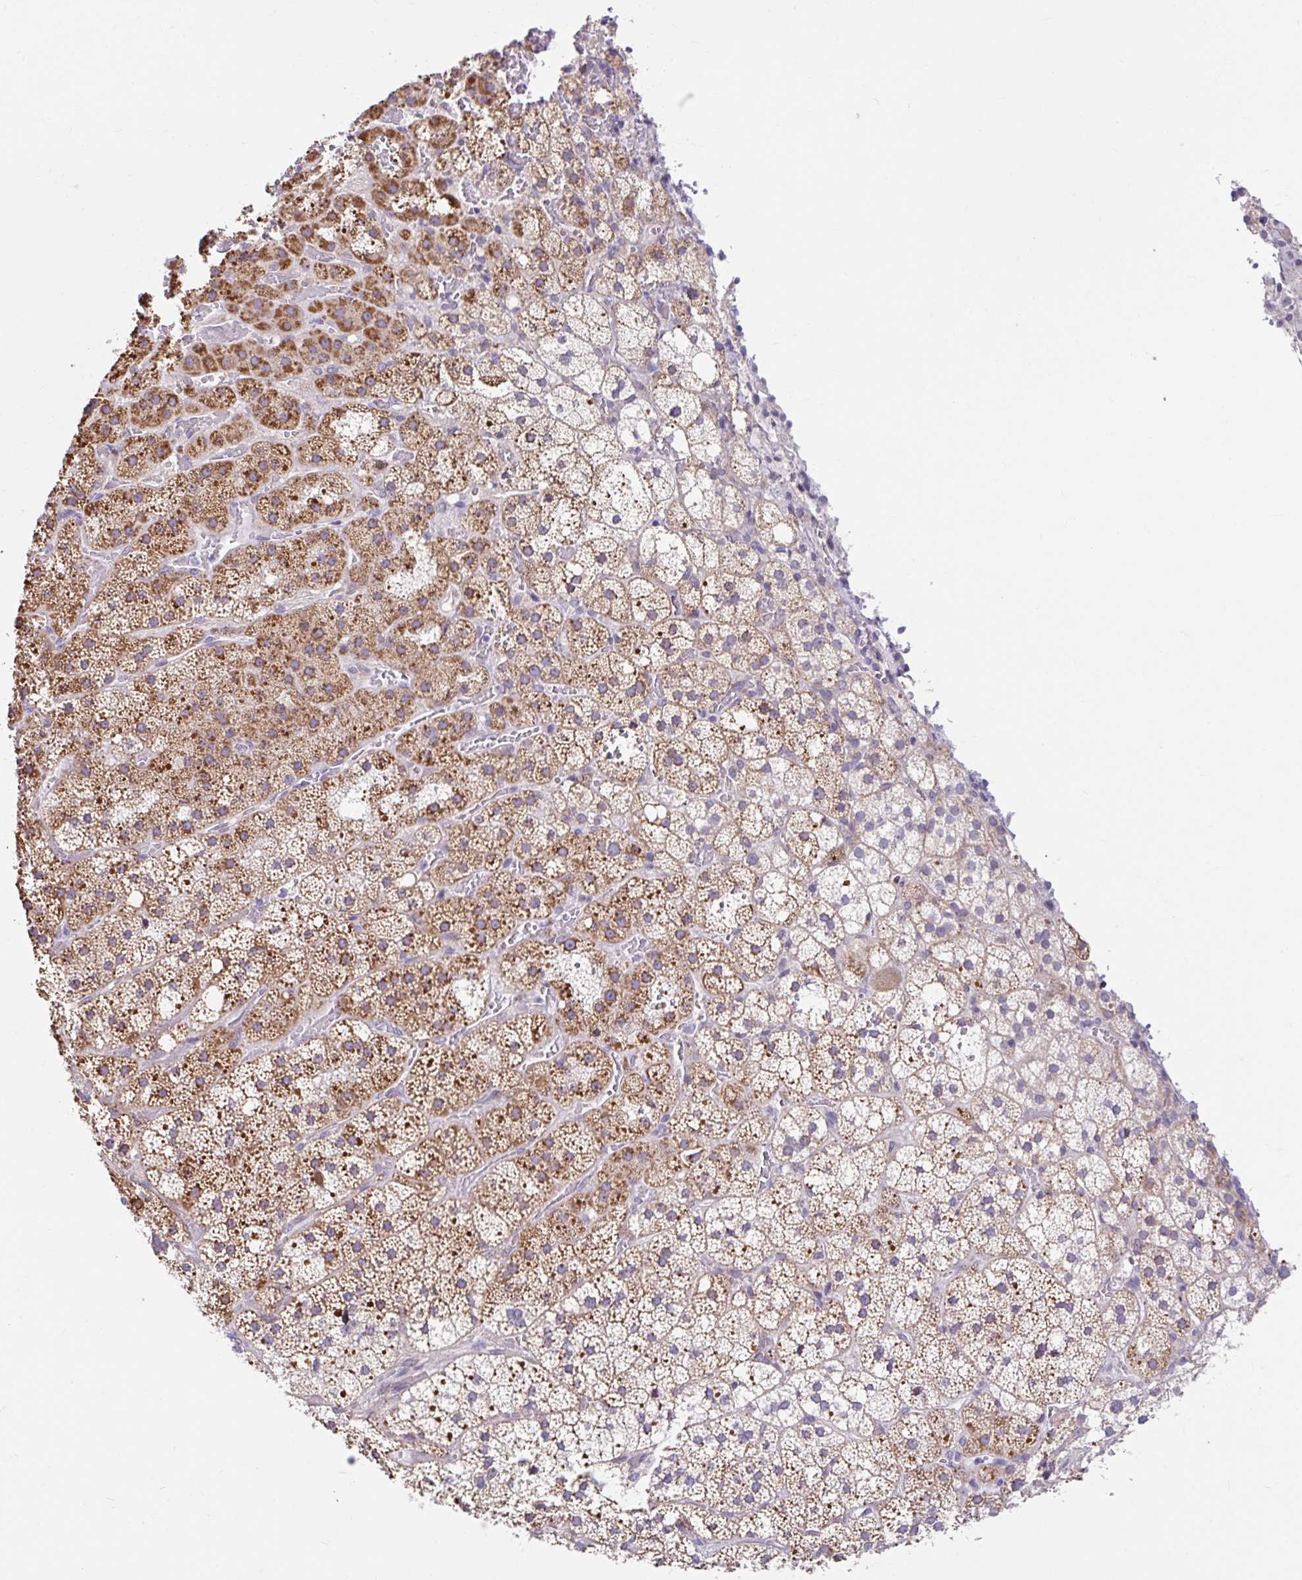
{"staining": {"intensity": "moderate", "quantity": ">75%", "location": "cytoplasmic/membranous"}, "tissue": "adrenal gland", "cell_type": "Glandular cells", "image_type": "normal", "snomed": [{"axis": "morphology", "description": "Normal tissue, NOS"}, {"axis": "topography", "description": "Adrenal gland"}], "caption": "Brown immunohistochemical staining in benign human adrenal gland demonstrates moderate cytoplasmic/membranous positivity in approximately >75% of glandular cells.", "gene": "NT5C1B", "patient": {"sex": "male", "age": 53}}